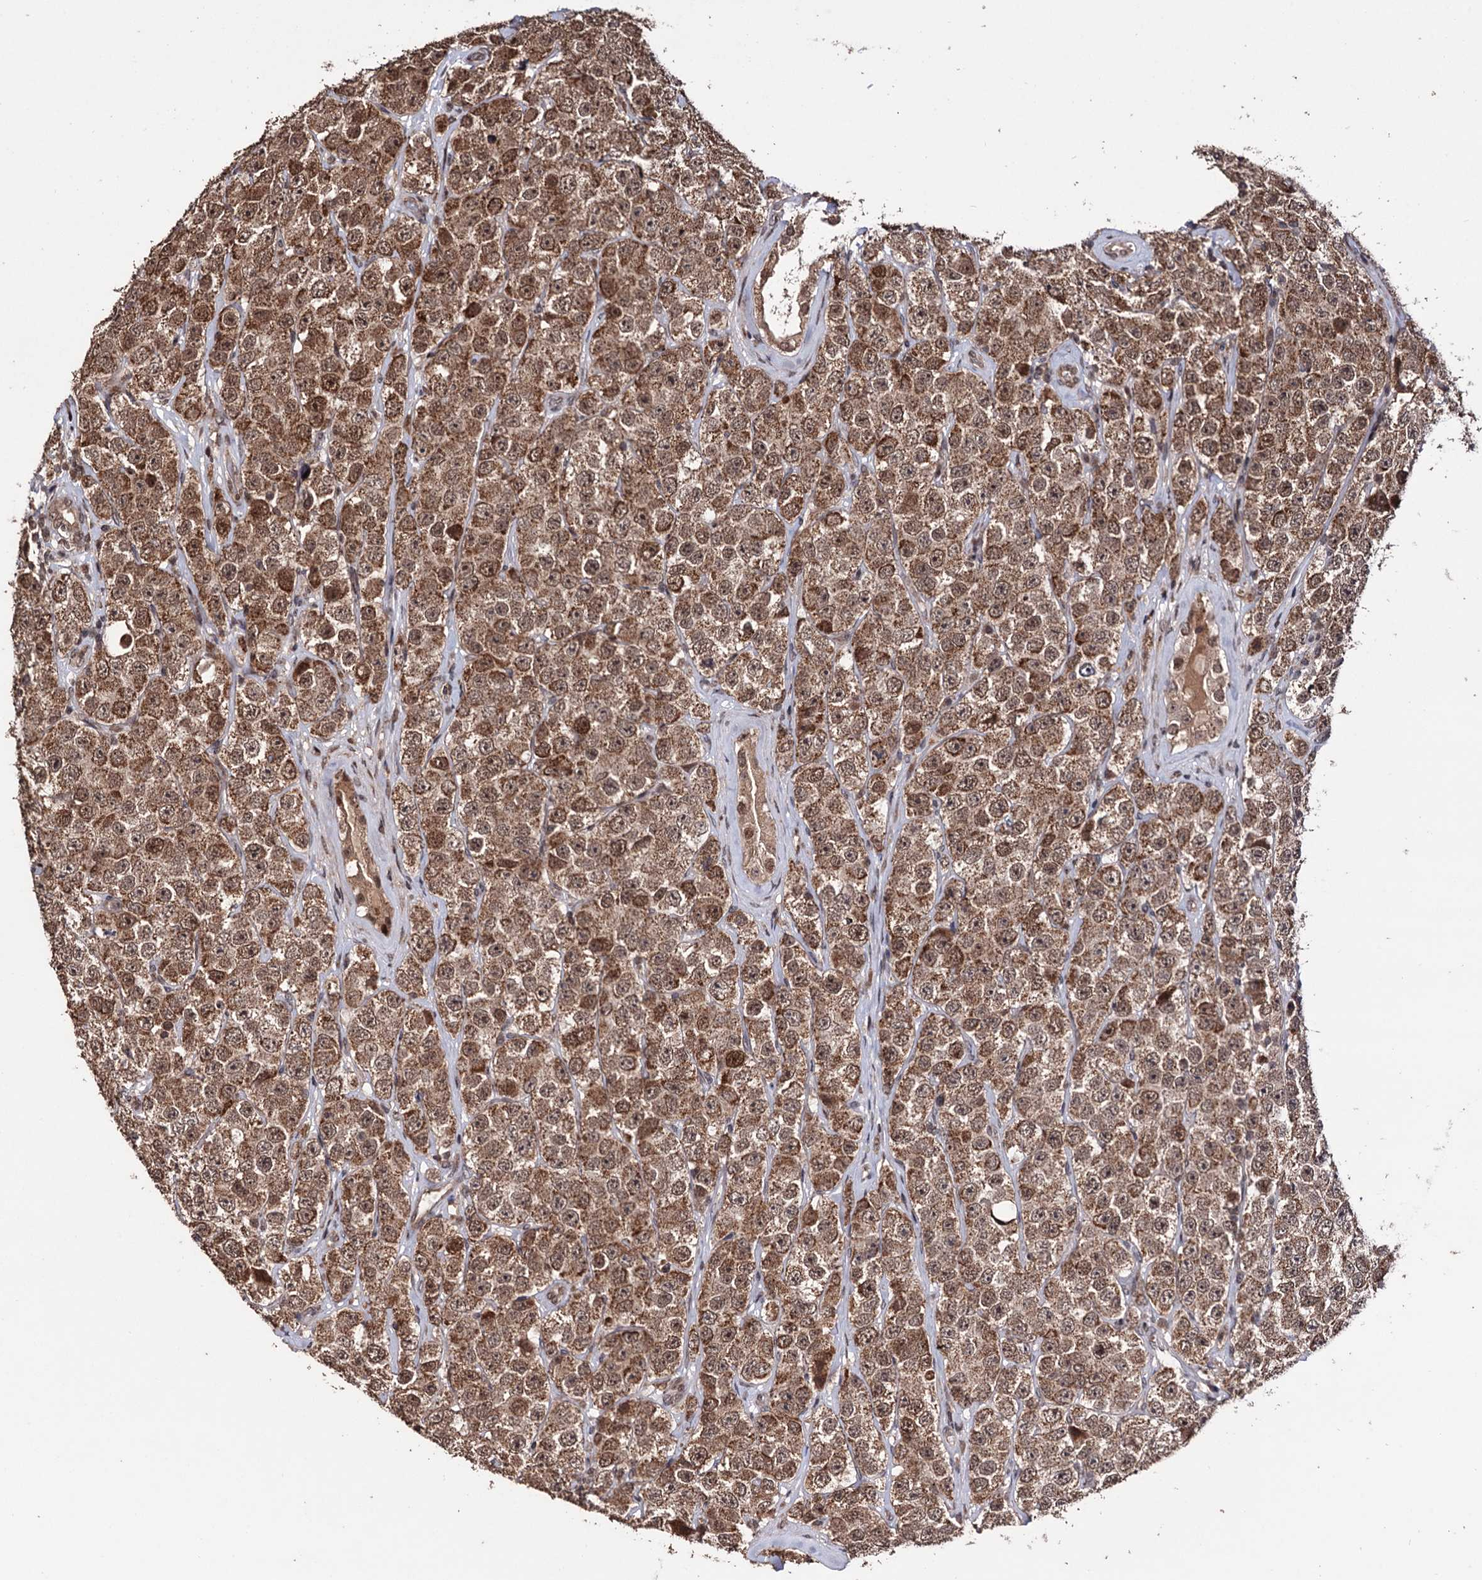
{"staining": {"intensity": "moderate", "quantity": ">75%", "location": "cytoplasmic/membranous,nuclear"}, "tissue": "testis cancer", "cell_type": "Tumor cells", "image_type": "cancer", "snomed": [{"axis": "morphology", "description": "Seminoma, NOS"}, {"axis": "topography", "description": "Testis"}], "caption": "A micrograph showing moderate cytoplasmic/membranous and nuclear staining in about >75% of tumor cells in seminoma (testis), as visualized by brown immunohistochemical staining.", "gene": "KLF5", "patient": {"sex": "male", "age": 28}}